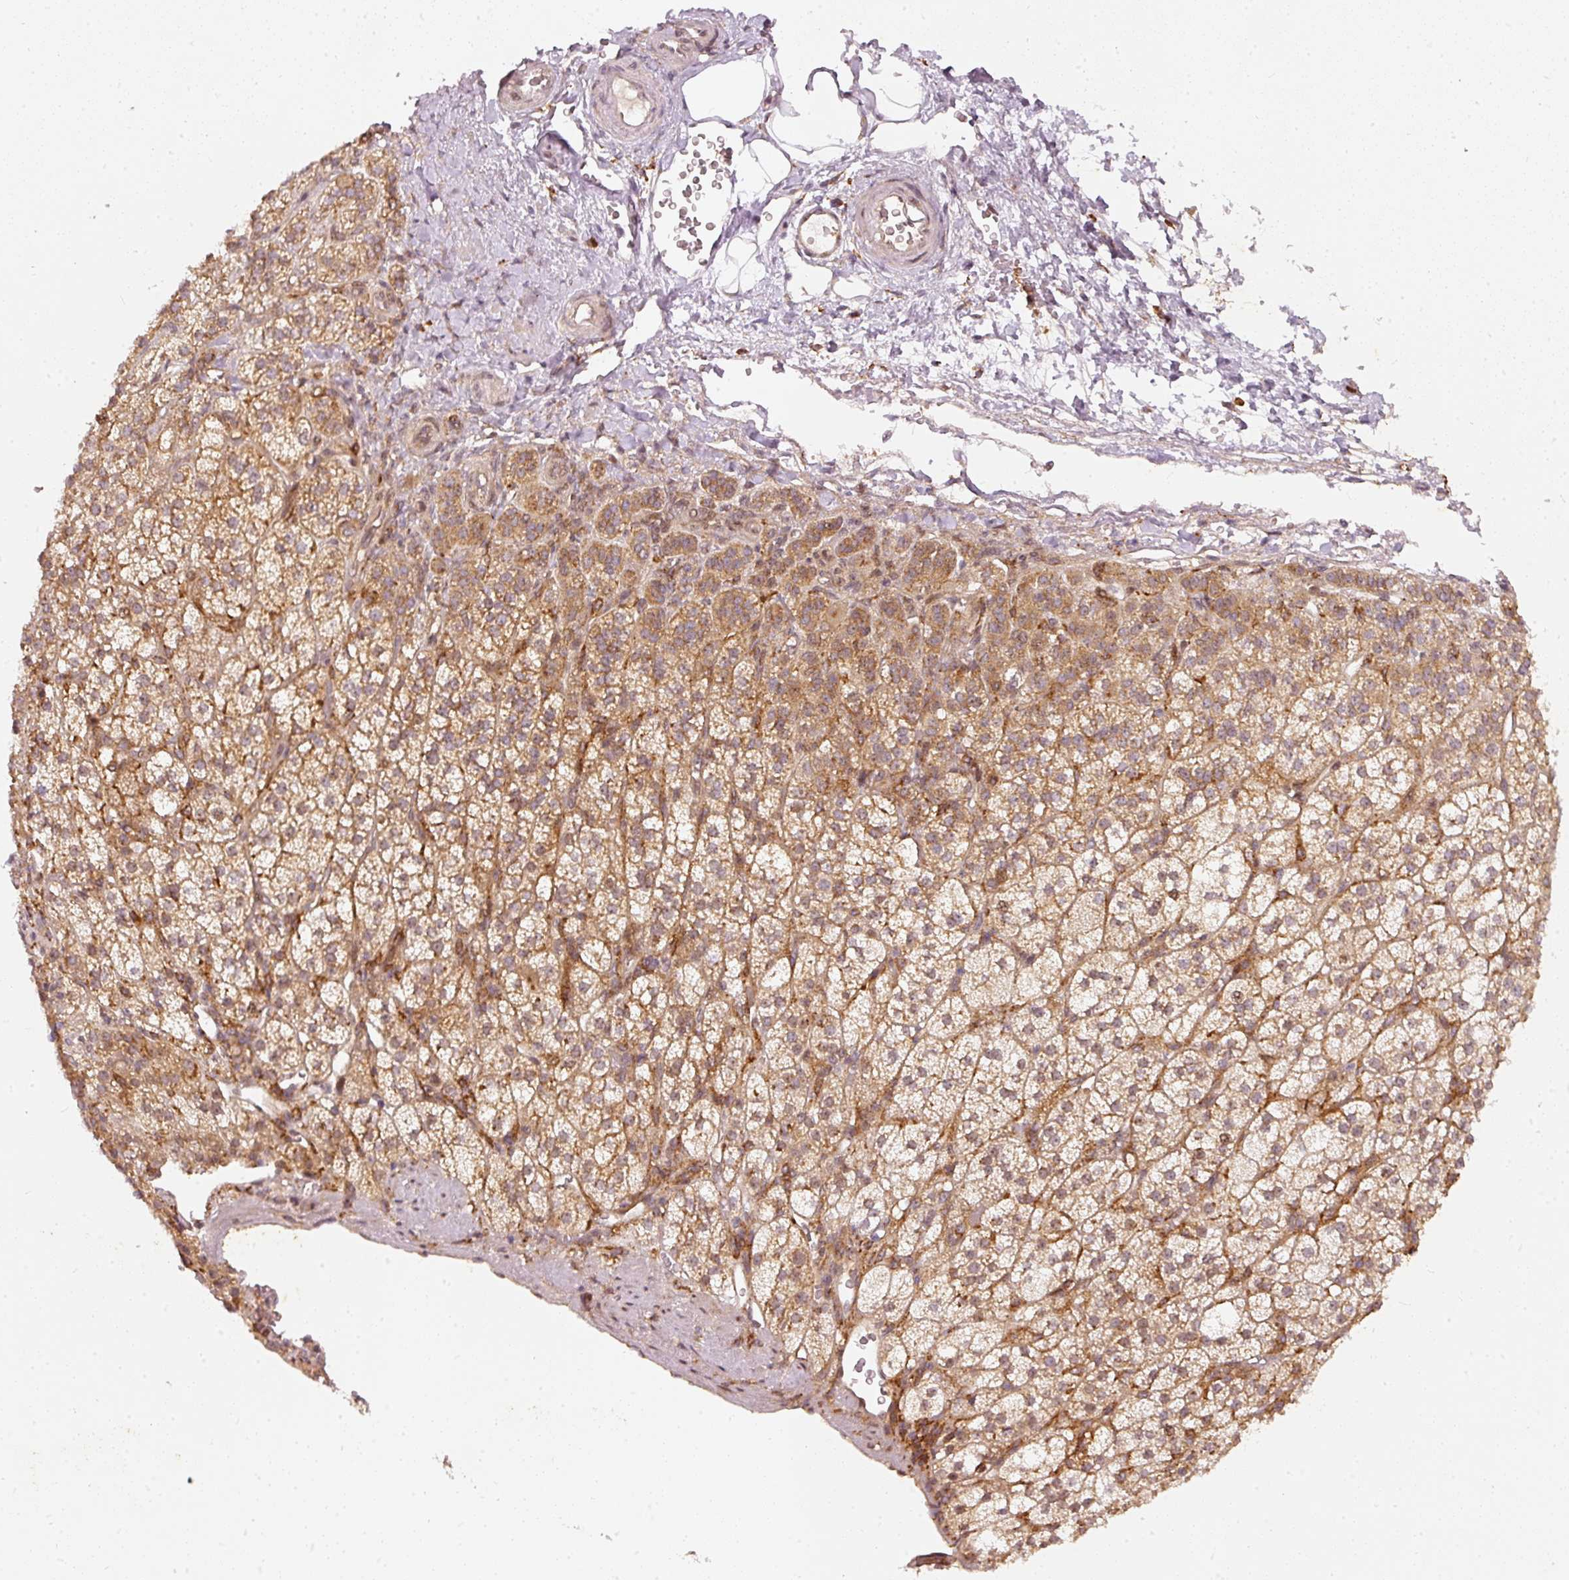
{"staining": {"intensity": "moderate", "quantity": ">75%", "location": "cytoplasmic/membranous"}, "tissue": "adrenal gland", "cell_type": "Glandular cells", "image_type": "normal", "snomed": [{"axis": "morphology", "description": "Normal tissue, NOS"}, {"axis": "topography", "description": "Adrenal gland"}], "caption": "Immunohistochemistry staining of unremarkable adrenal gland, which shows medium levels of moderate cytoplasmic/membranous staining in about >75% of glandular cells indicating moderate cytoplasmic/membranous protein positivity. The staining was performed using DAB (3,3'-diaminobenzidine) (brown) for protein detection and nuclei were counterstained in hematoxylin (blue).", "gene": "ZNF580", "patient": {"sex": "female", "age": 60}}